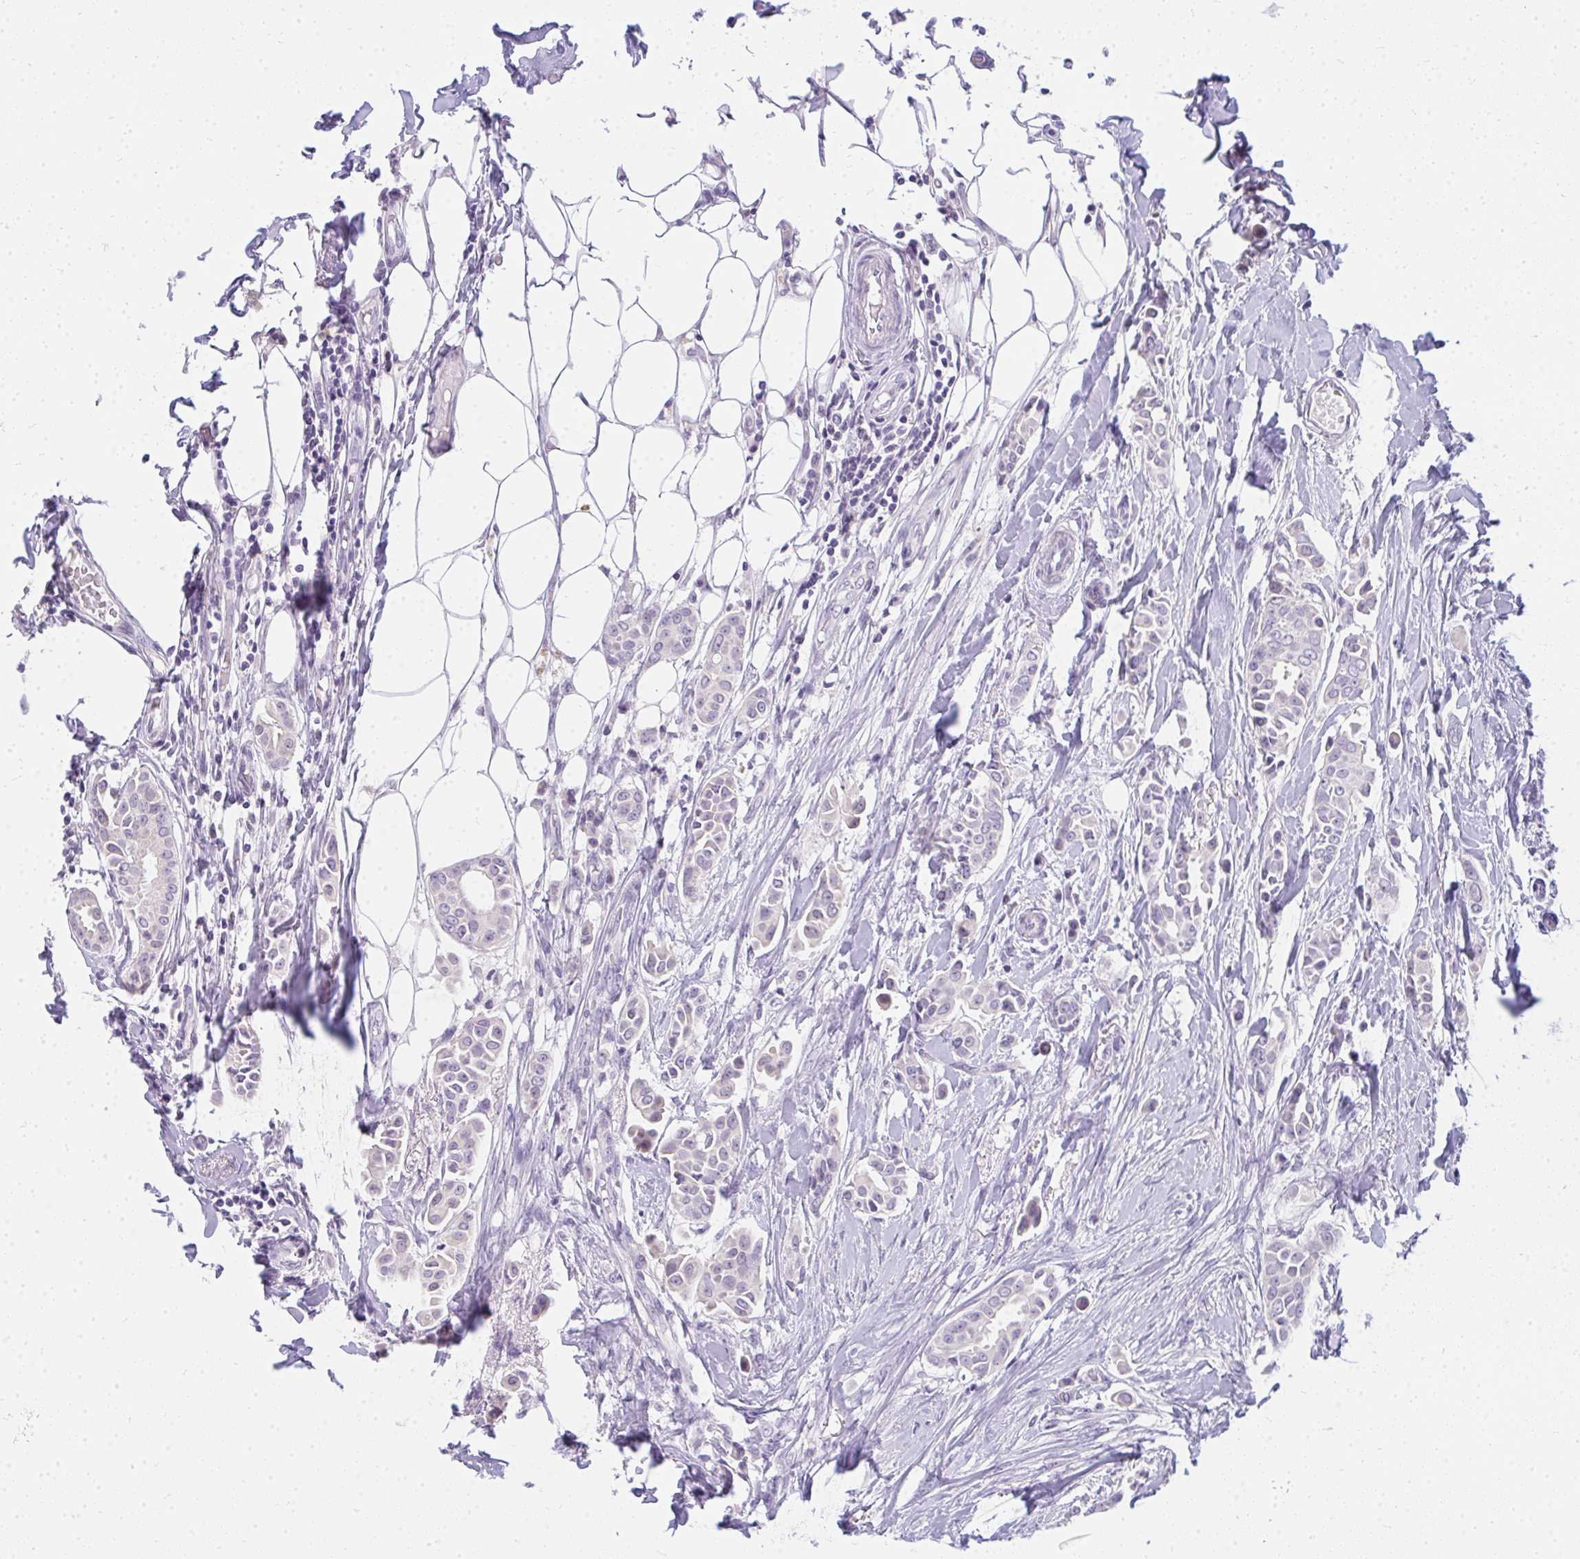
{"staining": {"intensity": "negative", "quantity": "none", "location": "none"}, "tissue": "breast cancer", "cell_type": "Tumor cells", "image_type": "cancer", "snomed": [{"axis": "morphology", "description": "Duct carcinoma"}, {"axis": "topography", "description": "Breast"}], "caption": "DAB immunohistochemical staining of human breast intraductal carcinoma exhibits no significant staining in tumor cells.", "gene": "PPP1R3G", "patient": {"sex": "female", "age": 64}}